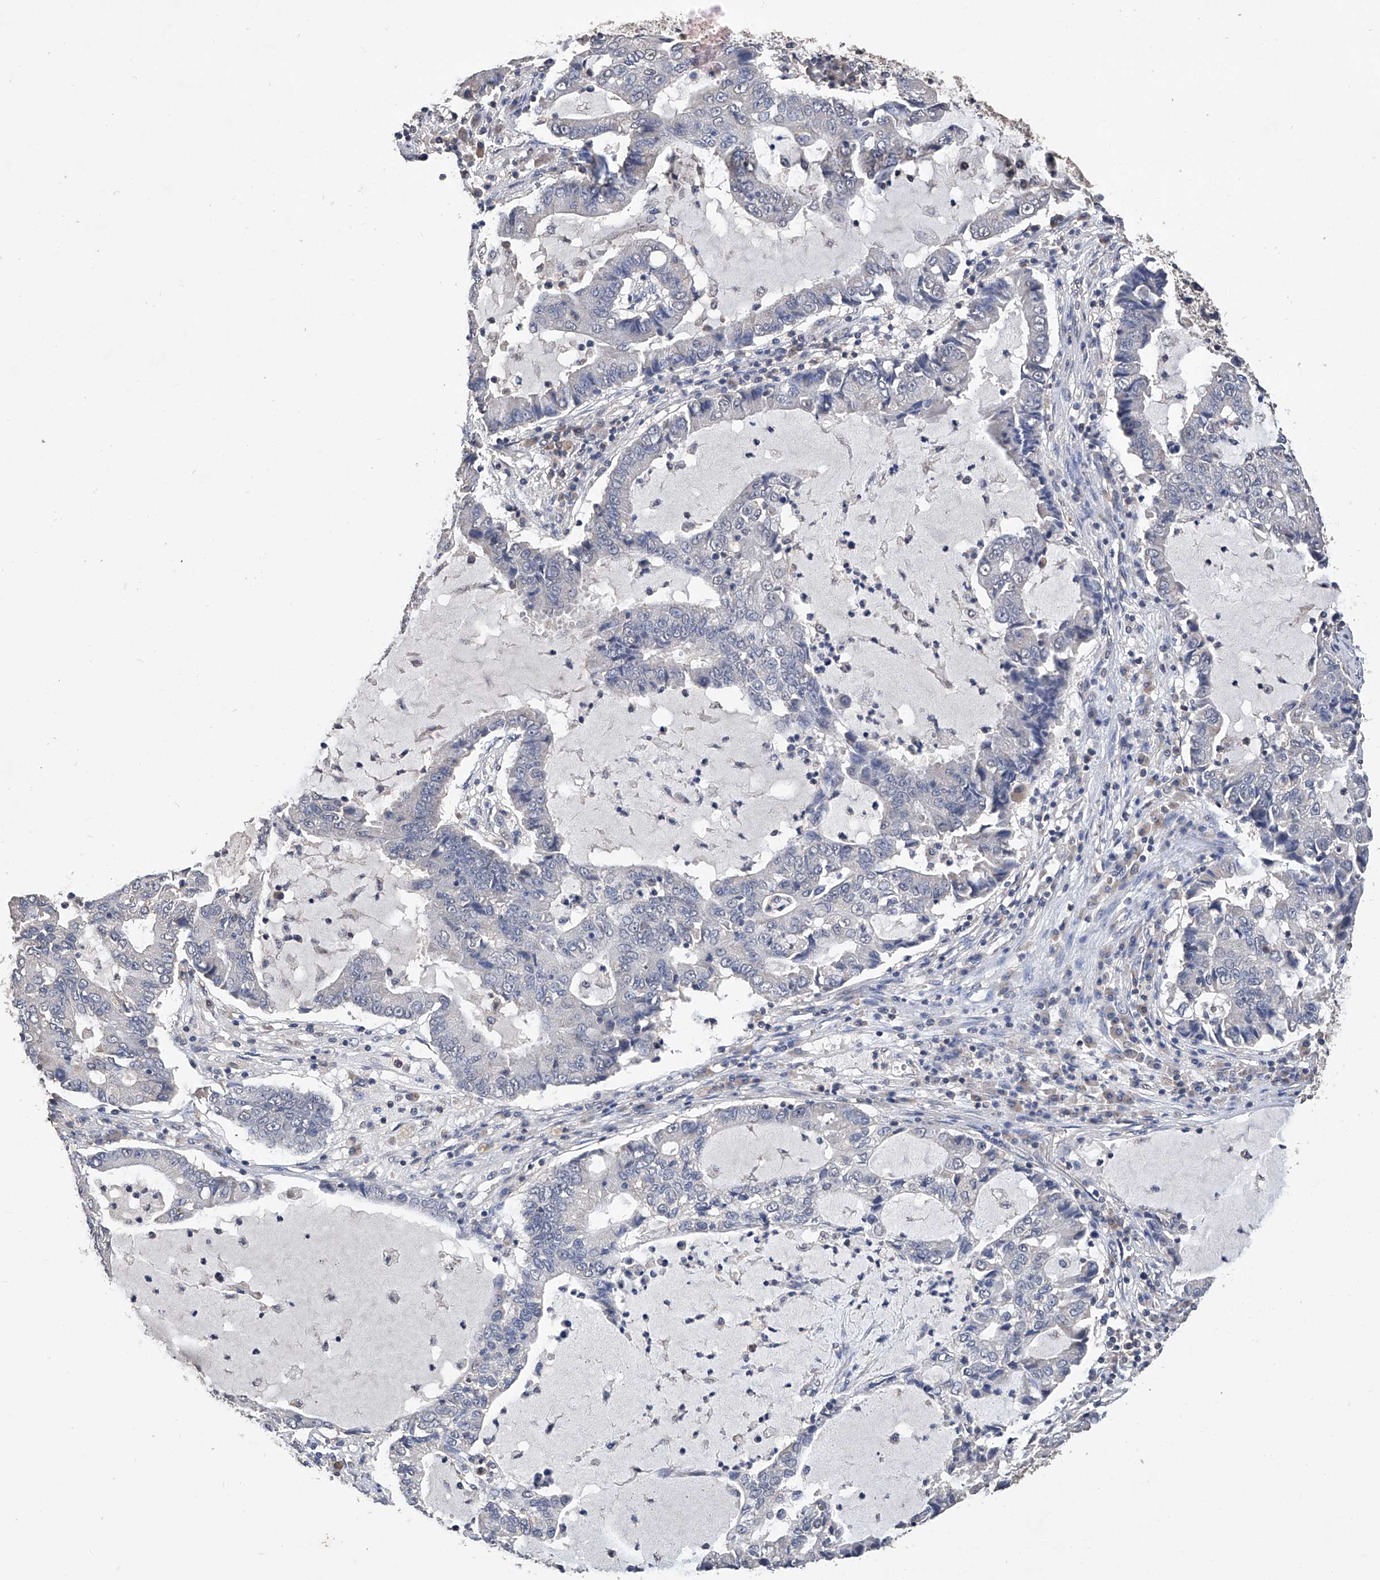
{"staining": {"intensity": "negative", "quantity": "none", "location": "none"}, "tissue": "lung cancer", "cell_type": "Tumor cells", "image_type": "cancer", "snomed": [{"axis": "morphology", "description": "Adenocarcinoma, NOS"}, {"axis": "topography", "description": "Lung"}], "caption": "IHC of human lung cancer shows no staining in tumor cells. The staining is performed using DAB brown chromogen with nuclei counter-stained in using hematoxylin.", "gene": "GPT", "patient": {"sex": "female", "age": 51}}